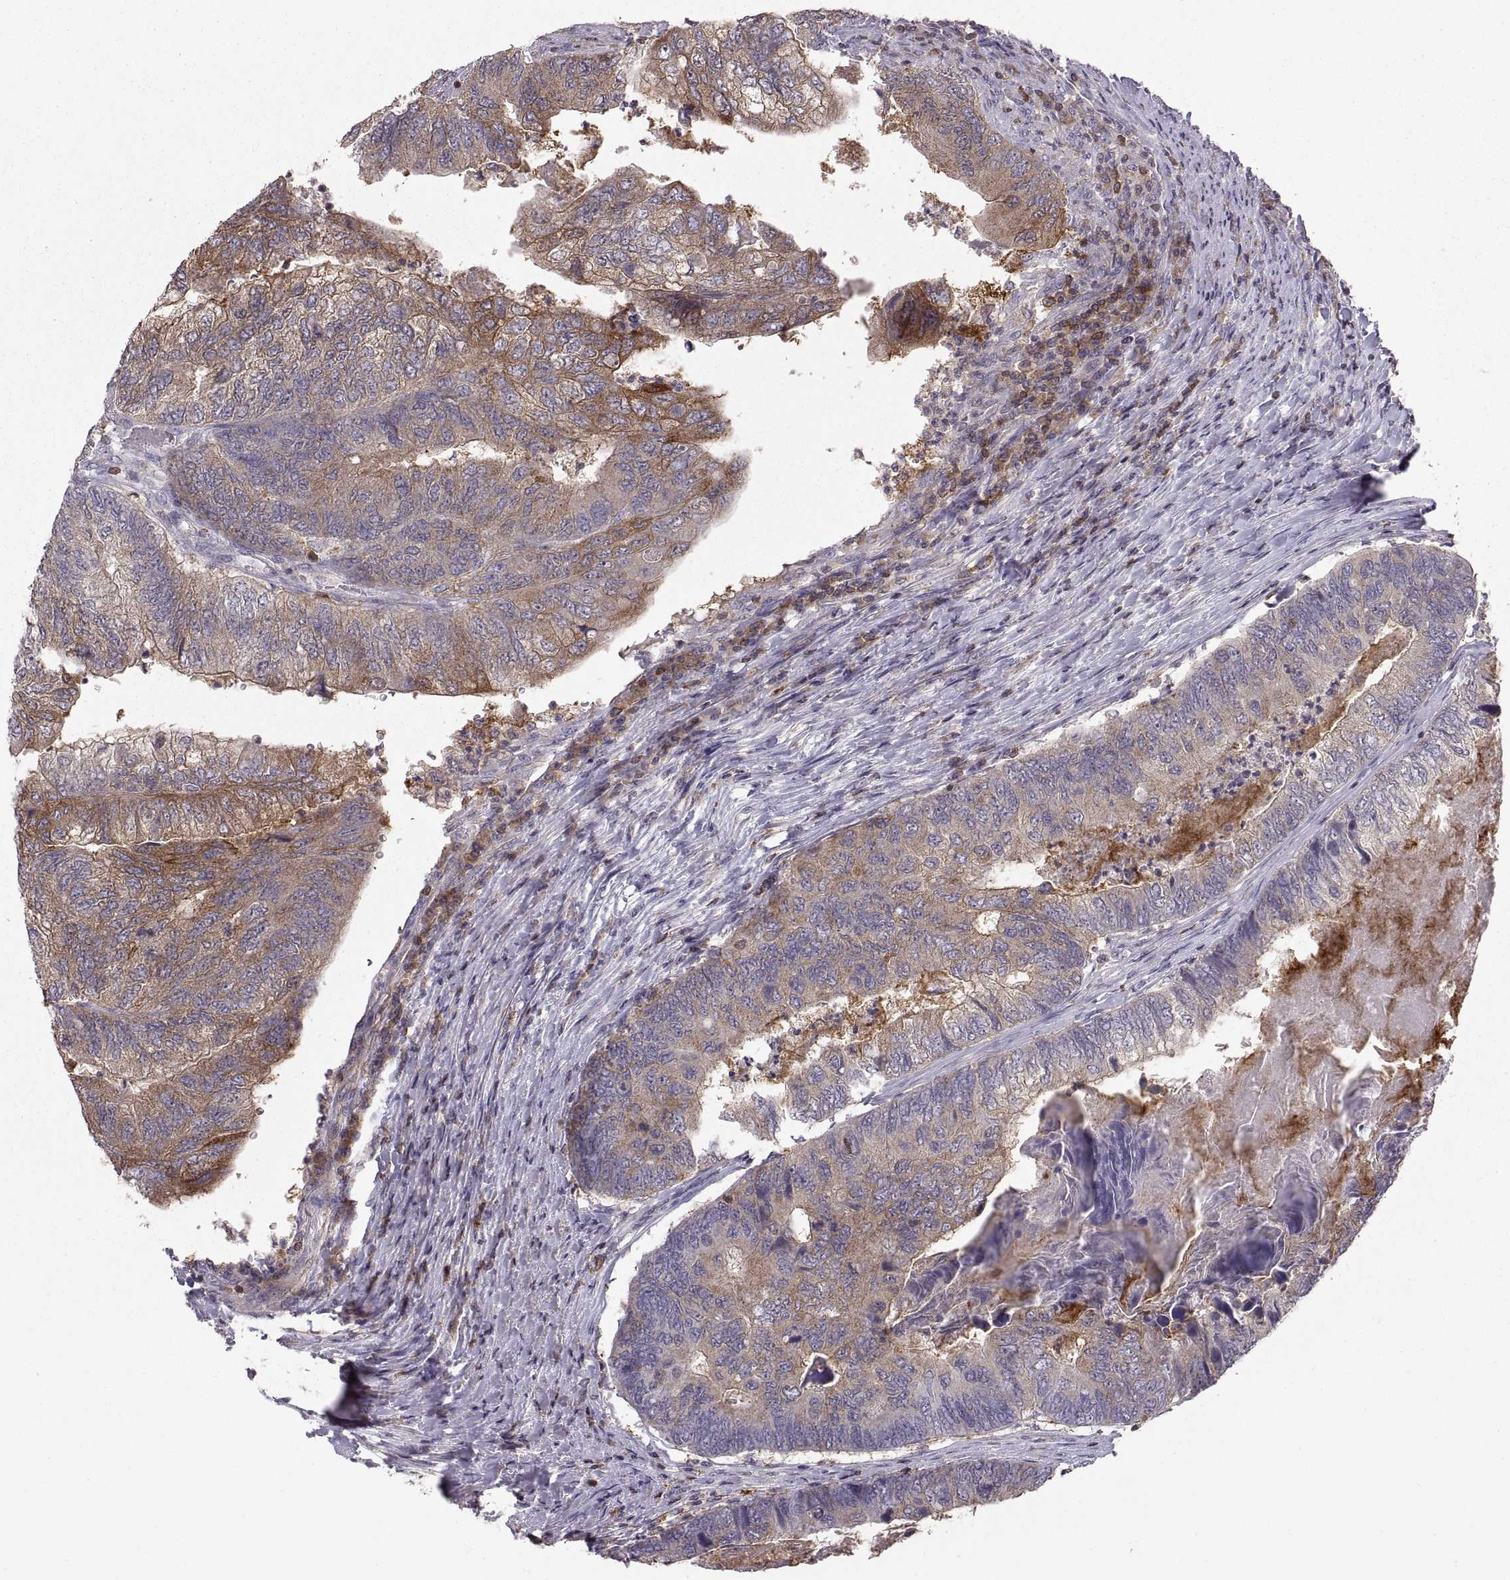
{"staining": {"intensity": "strong", "quantity": "<25%", "location": "cytoplasmic/membranous"}, "tissue": "colorectal cancer", "cell_type": "Tumor cells", "image_type": "cancer", "snomed": [{"axis": "morphology", "description": "Adenocarcinoma, NOS"}, {"axis": "topography", "description": "Colon"}], "caption": "Colorectal adenocarcinoma tissue reveals strong cytoplasmic/membranous positivity in approximately <25% of tumor cells, visualized by immunohistochemistry. The staining was performed using DAB to visualize the protein expression in brown, while the nuclei were stained in blue with hematoxylin (Magnification: 20x).", "gene": "EZR", "patient": {"sex": "female", "age": 67}}